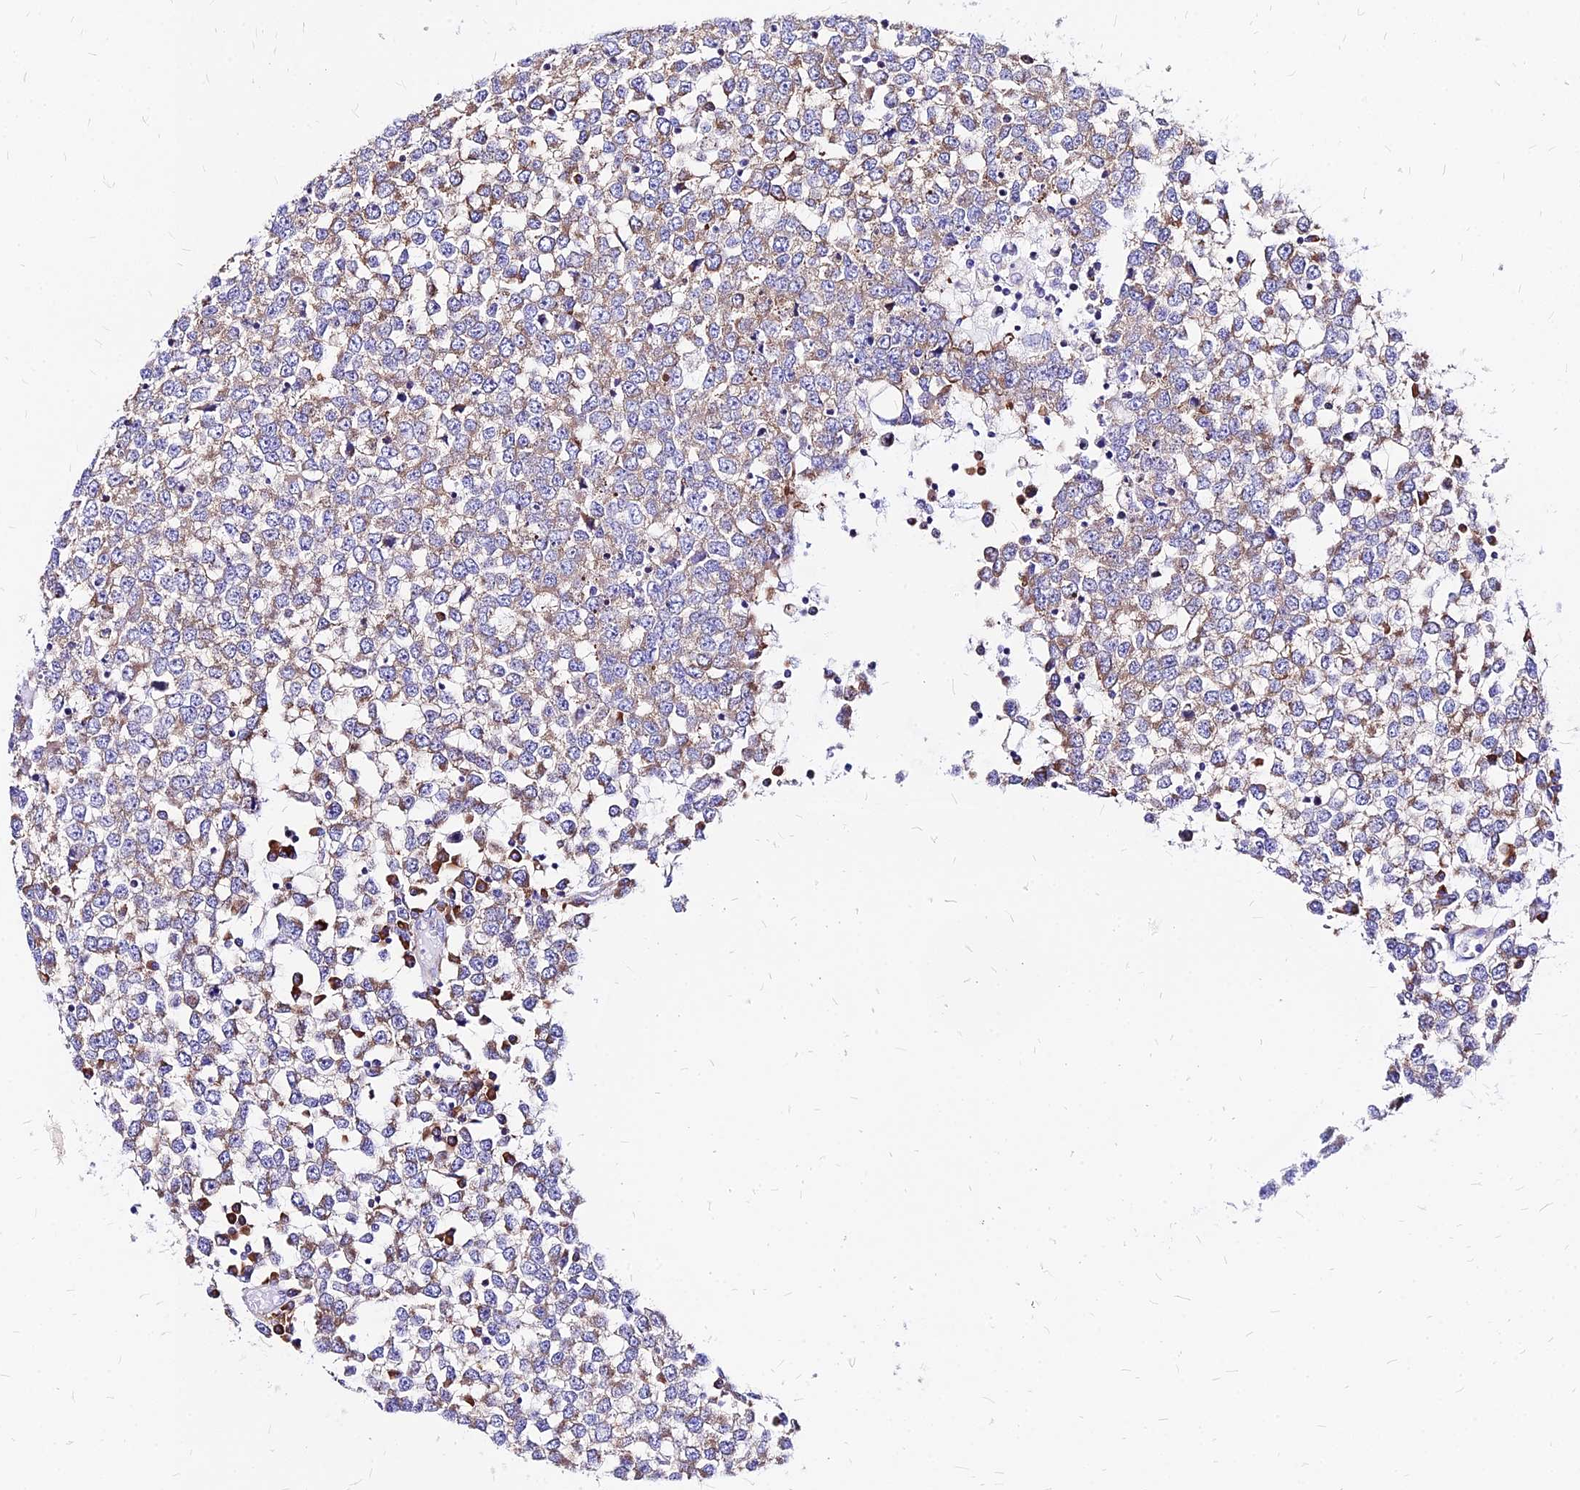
{"staining": {"intensity": "weak", "quantity": ">75%", "location": "cytoplasmic/membranous"}, "tissue": "testis cancer", "cell_type": "Tumor cells", "image_type": "cancer", "snomed": [{"axis": "morphology", "description": "Seminoma, NOS"}, {"axis": "topography", "description": "Testis"}], "caption": "Testis cancer stained for a protein exhibits weak cytoplasmic/membranous positivity in tumor cells.", "gene": "RPL19", "patient": {"sex": "male", "age": 65}}